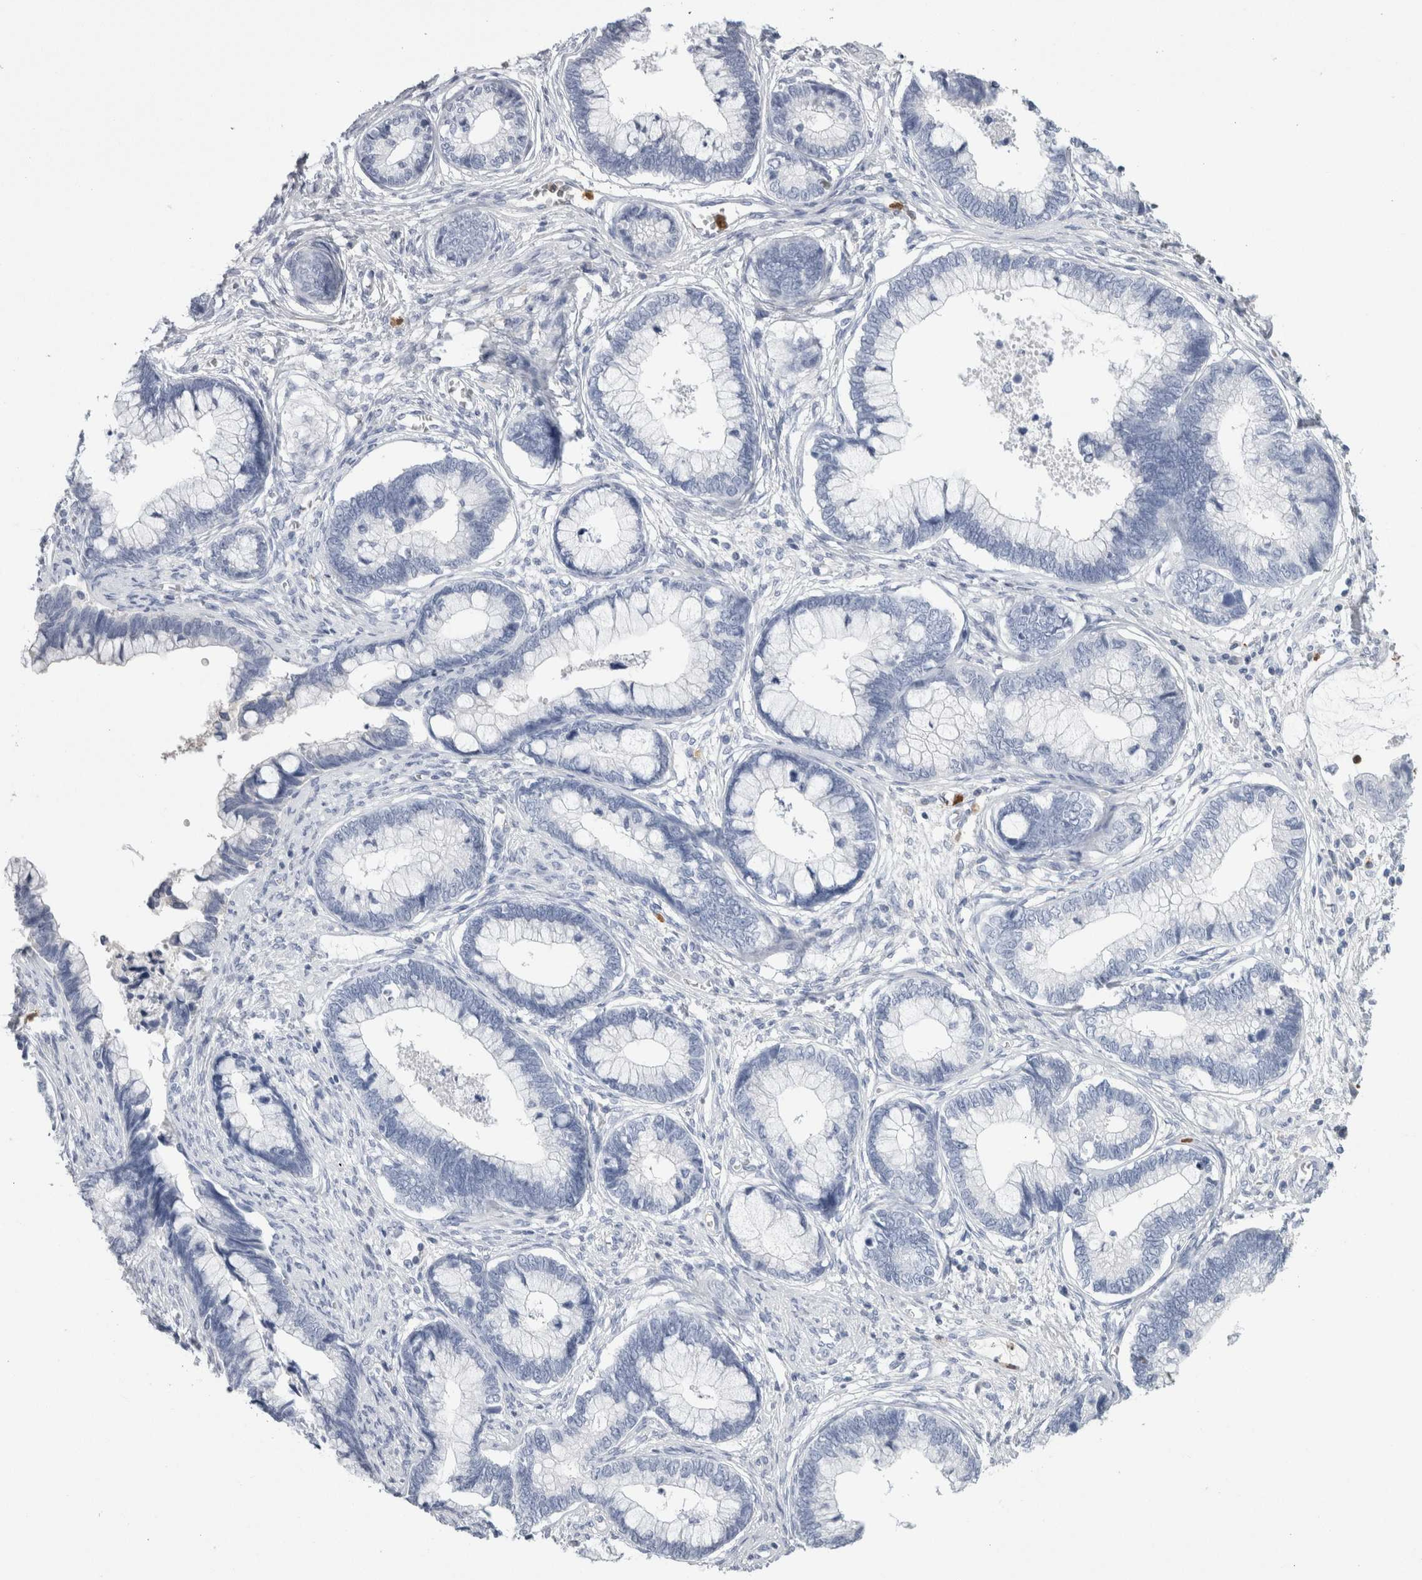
{"staining": {"intensity": "negative", "quantity": "none", "location": "none"}, "tissue": "cervical cancer", "cell_type": "Tumor cells", "image_type": "cancer", "snomed": [{"axis": "morphology", "description": "Adenocarcinoma, NOS"}, {"axis": "topography", "description": "Cervix"}], "caption": "A photomicrograph of cervical adenocarcinoma stained for a protein shows no brown staining in tumor cells. (DAB immunohistochemistry, high magnification).", "gene": "S100A12", "patient": {"sex": "female", "age": 44}}